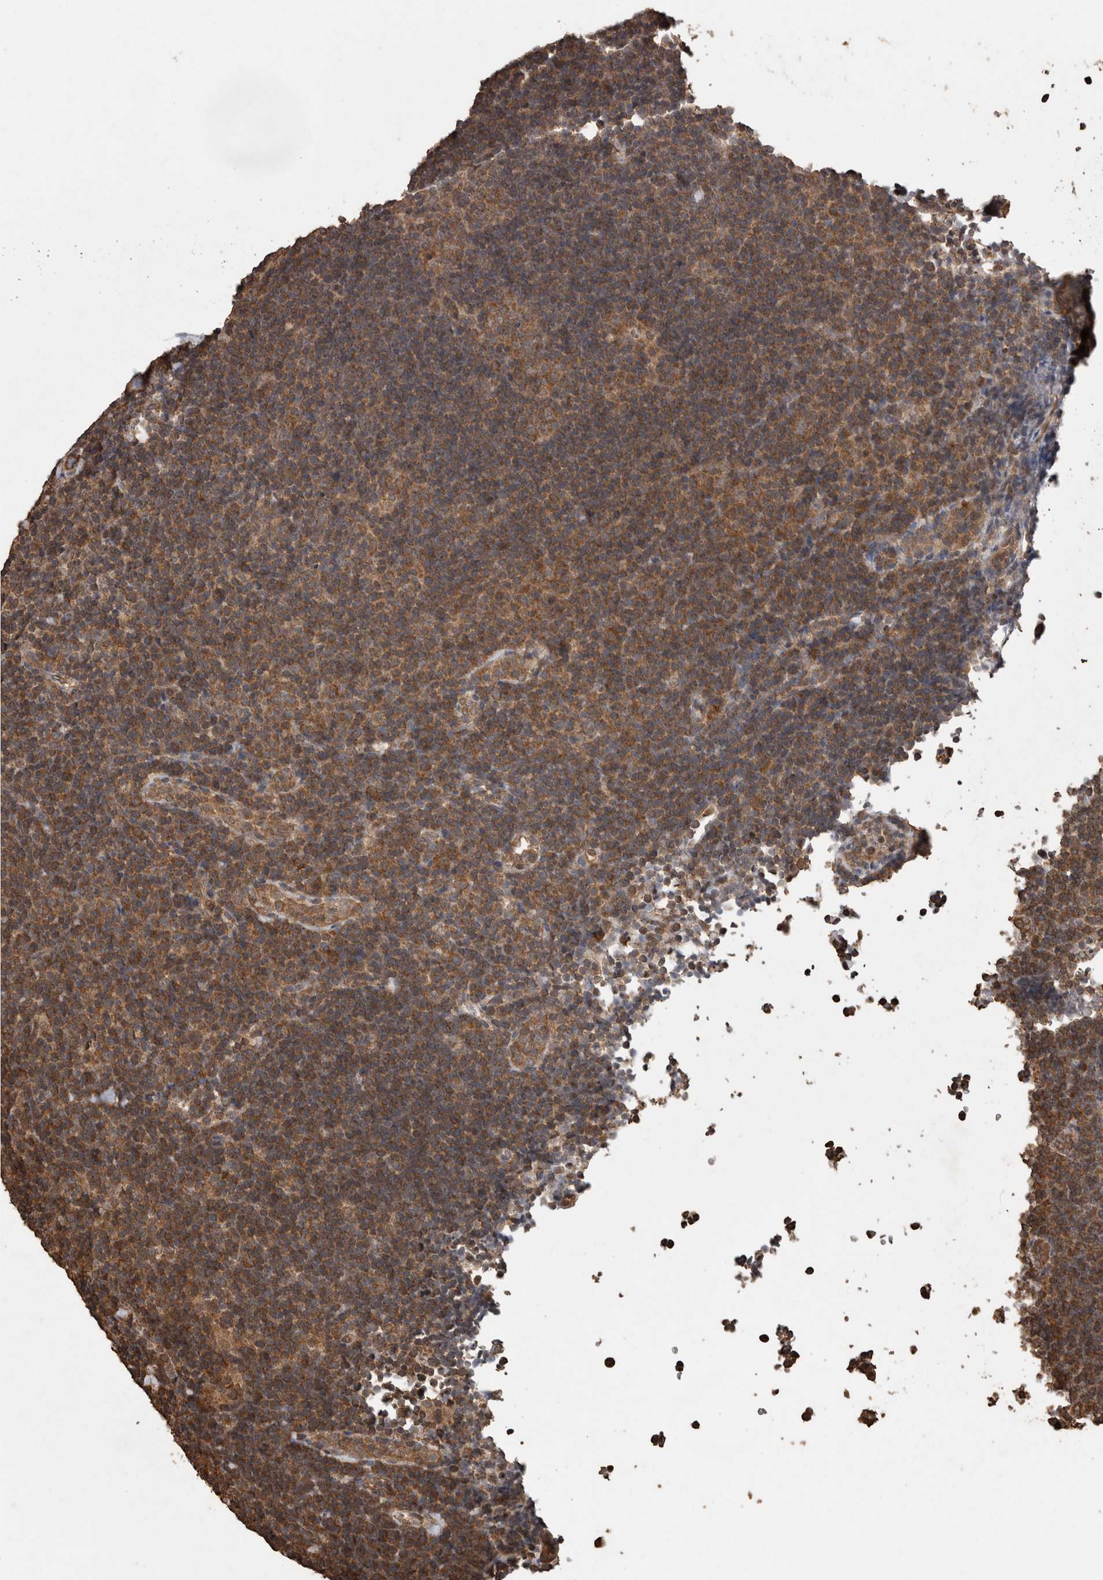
{"staining": {"intensity": "moderate", "quantity": ">75%", "location": "cytoplasmic/membranous"}, "tissue": "lymphoma", "cell_type": "Tumor cells", "image_type": "cancer", "snomed": [{"axis": "morphology", "description": "Hodgkin's disease, NOS"}, {"axis": "topography", "description": "Lymph node"}], "caption": "Lymphoma stained with a protein marker shows moderate staining in tumor cells.", "gene": "PINK1", "patient": {"sex": "female", "age": 57}}